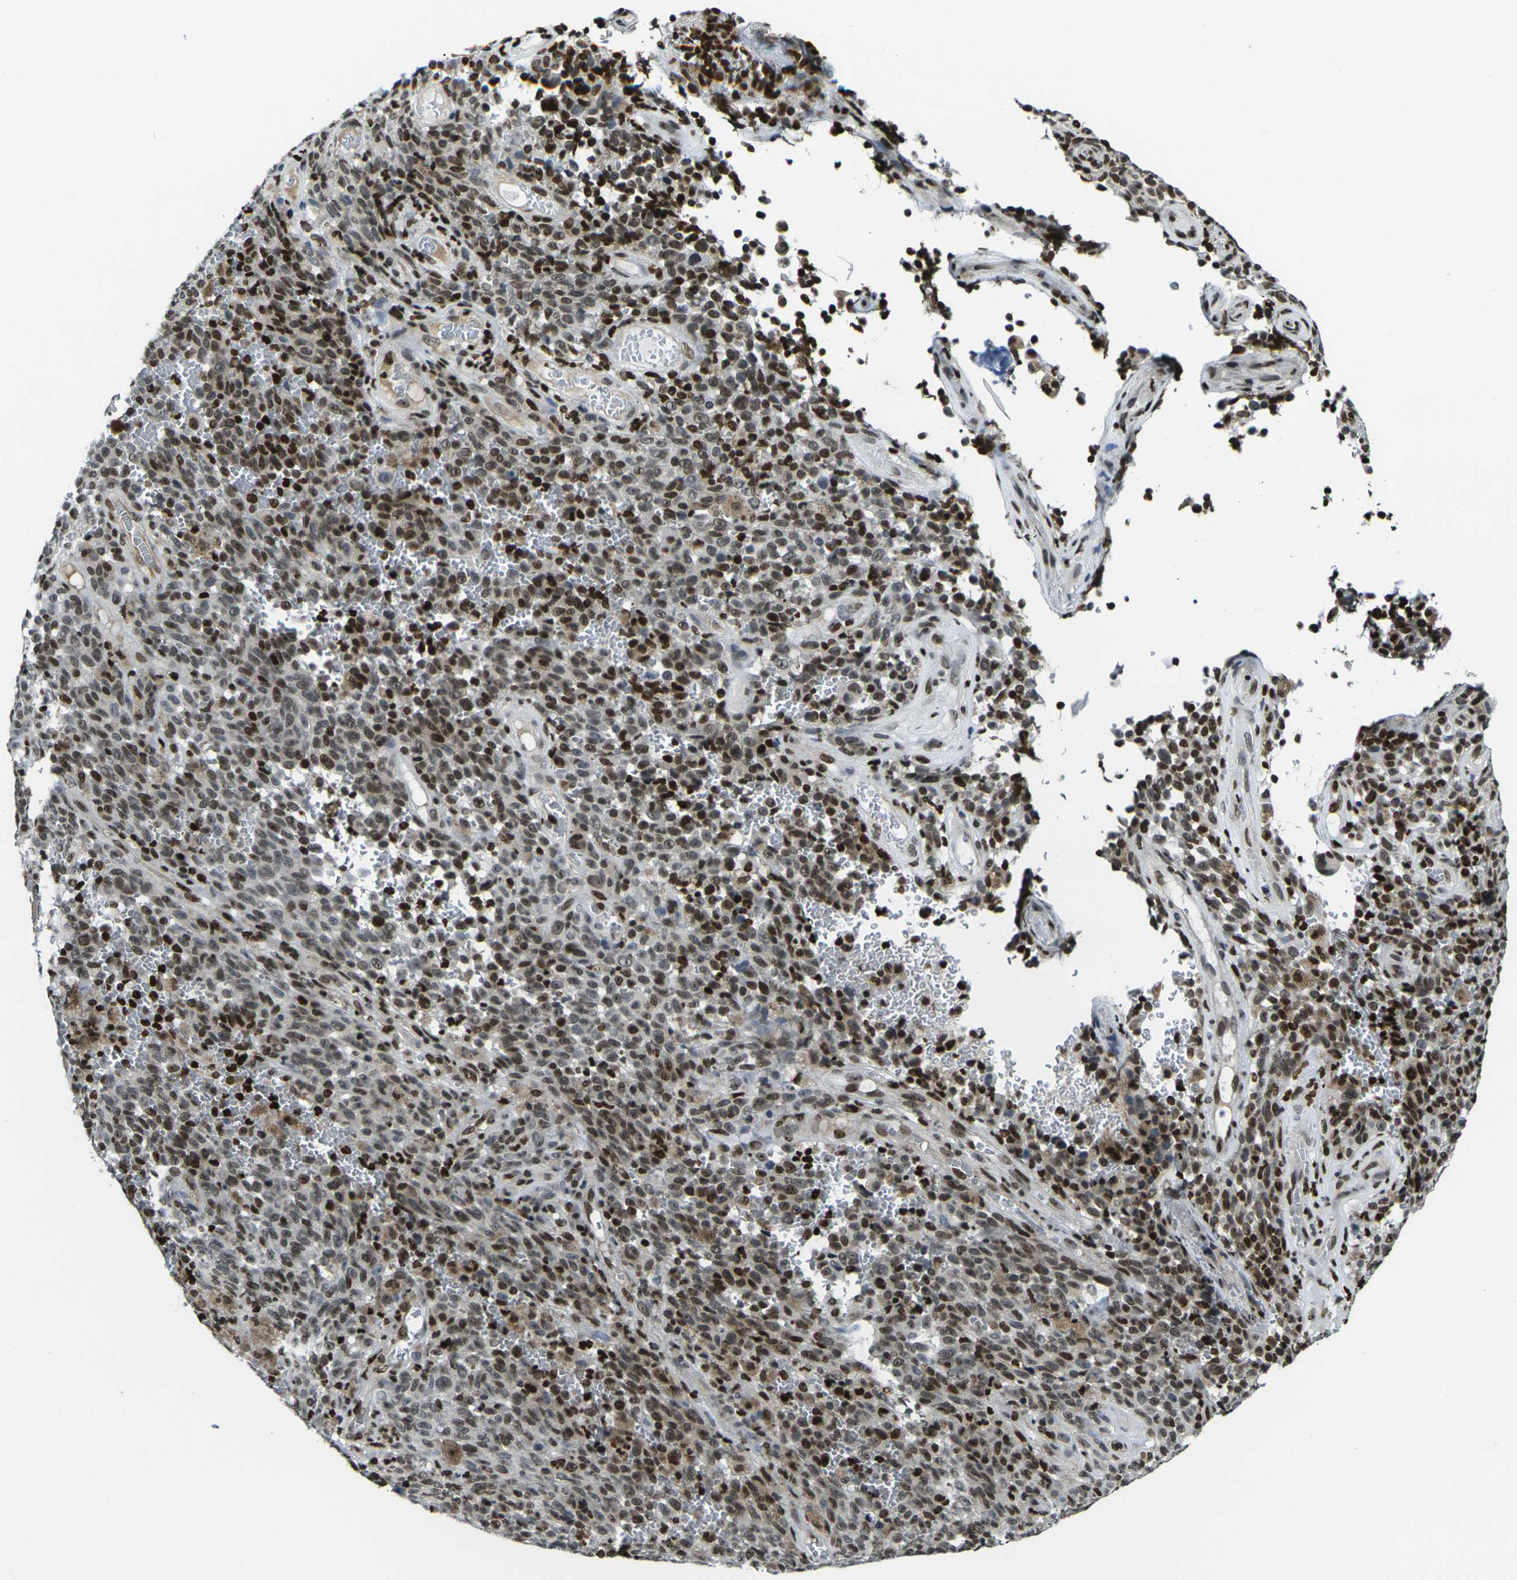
{"staining": {"intensity": "moderate", "quantity": "25%-75%", "location": "nuclear"}, "tissue": "melanoma", "cell_type": "Tumor cells", "image_type": "cancer", "snomed": [{"axis": "morphology", "description": "Malignant melanoma, NOS"}, {"axis": "topography", "description": "Skin"}], "caption": "Brown immunohistochemical staining in melanoma shows moderate nuclear expression in approximately 25%-75% of tumor cells.", "gene": "H1-10", "patient": {"sex": "female", "age": 82}}